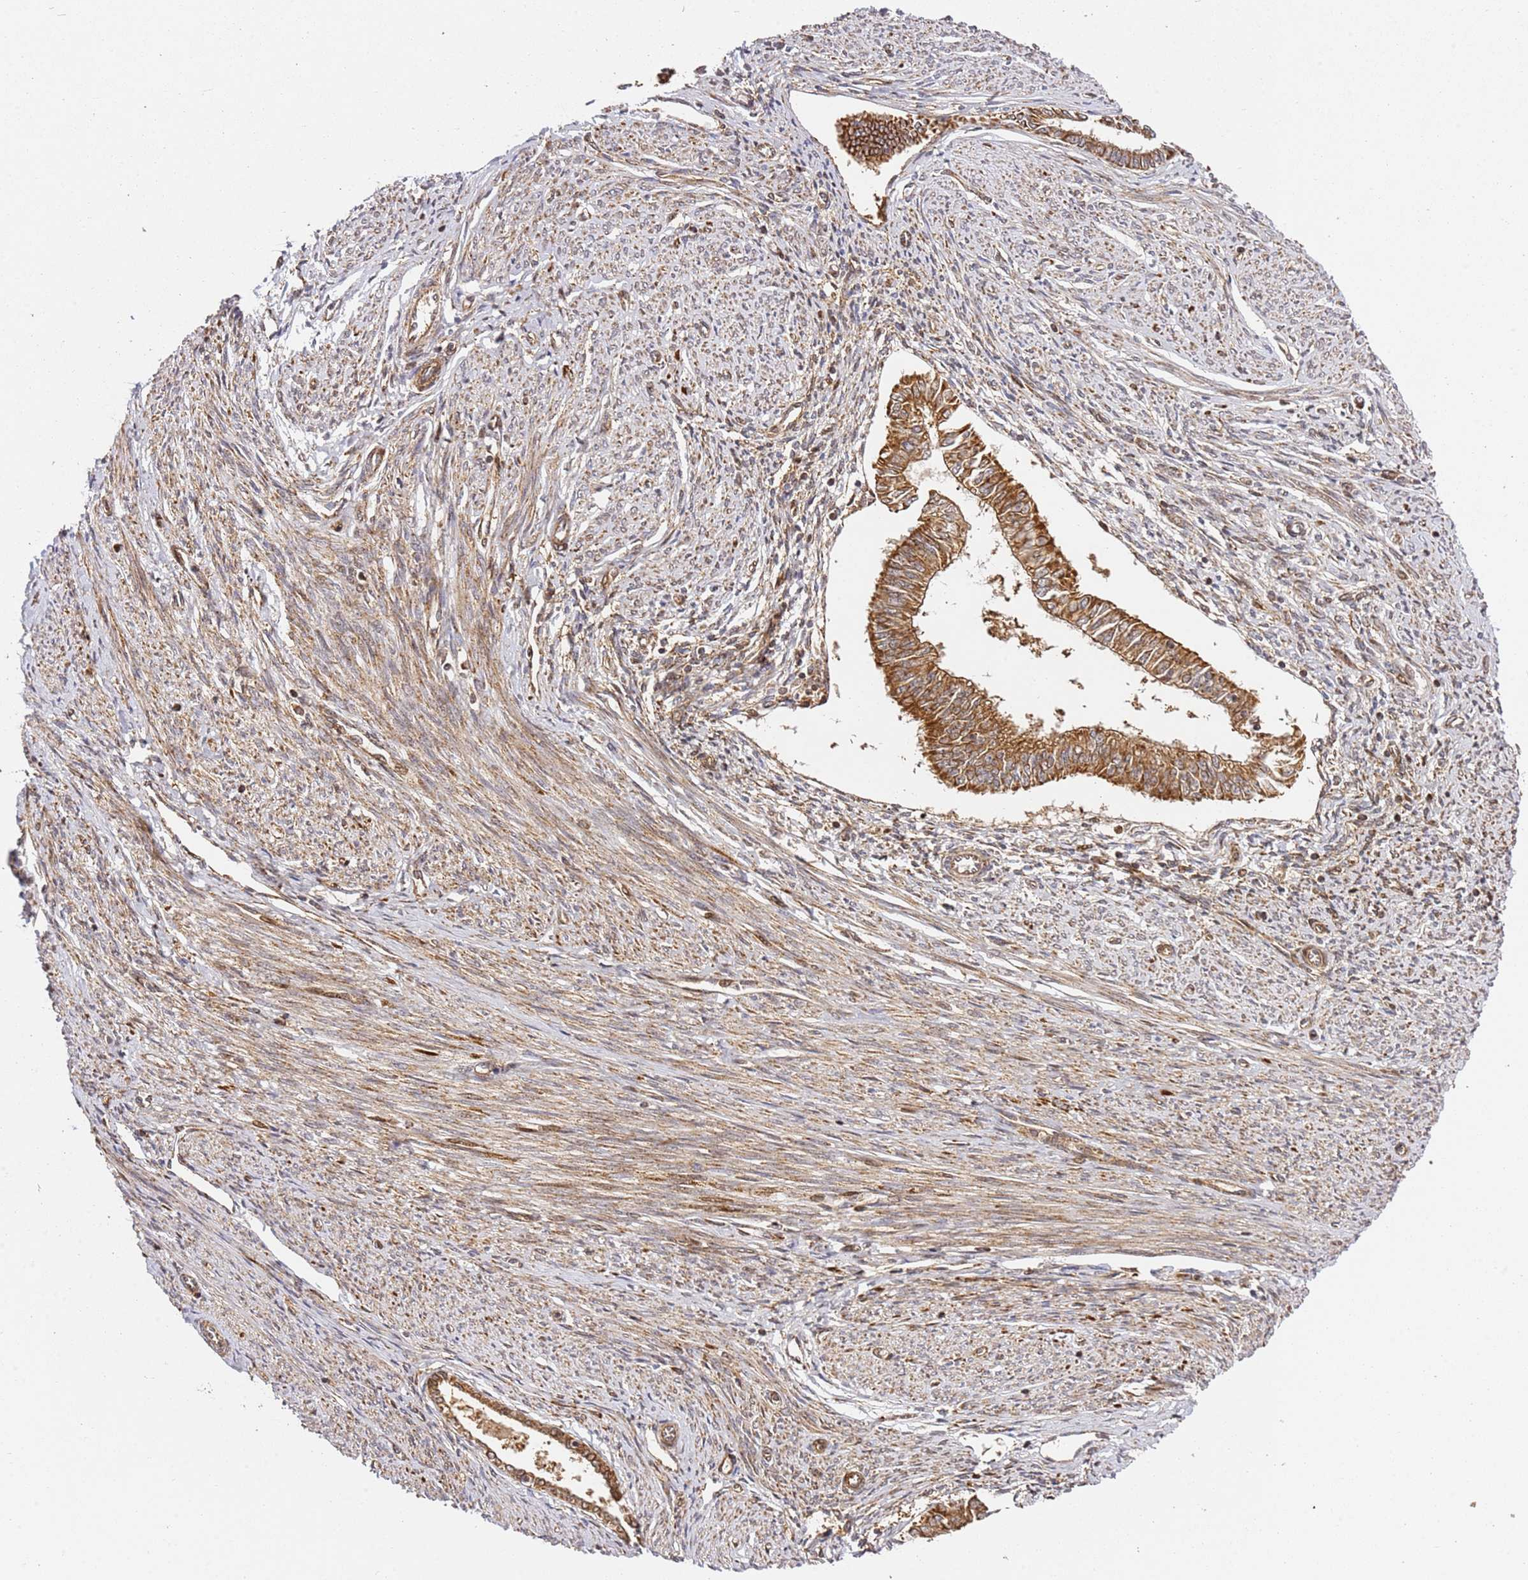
{"staining": {"intensity": "strong", "quantity": ">75%", "location": "cytoplasmic/membranous"}, "tissue": "endometrial cancer", "cell_type": "Tumor cells", "image_type": "cancer", "snomed": [{"axis": "morphology", "description": "Adenocarcinoma, NOS"}, {"axis": "topography", "description": "Endometrium"}], "caption": "Human endometrial cancer stained for a protein (brown) shows strong cytoplasmic/membranous positive positivity in about >75% of tumor cells.", "gene": "SMOX", "patient": {"sex": "female", "age": 58}}